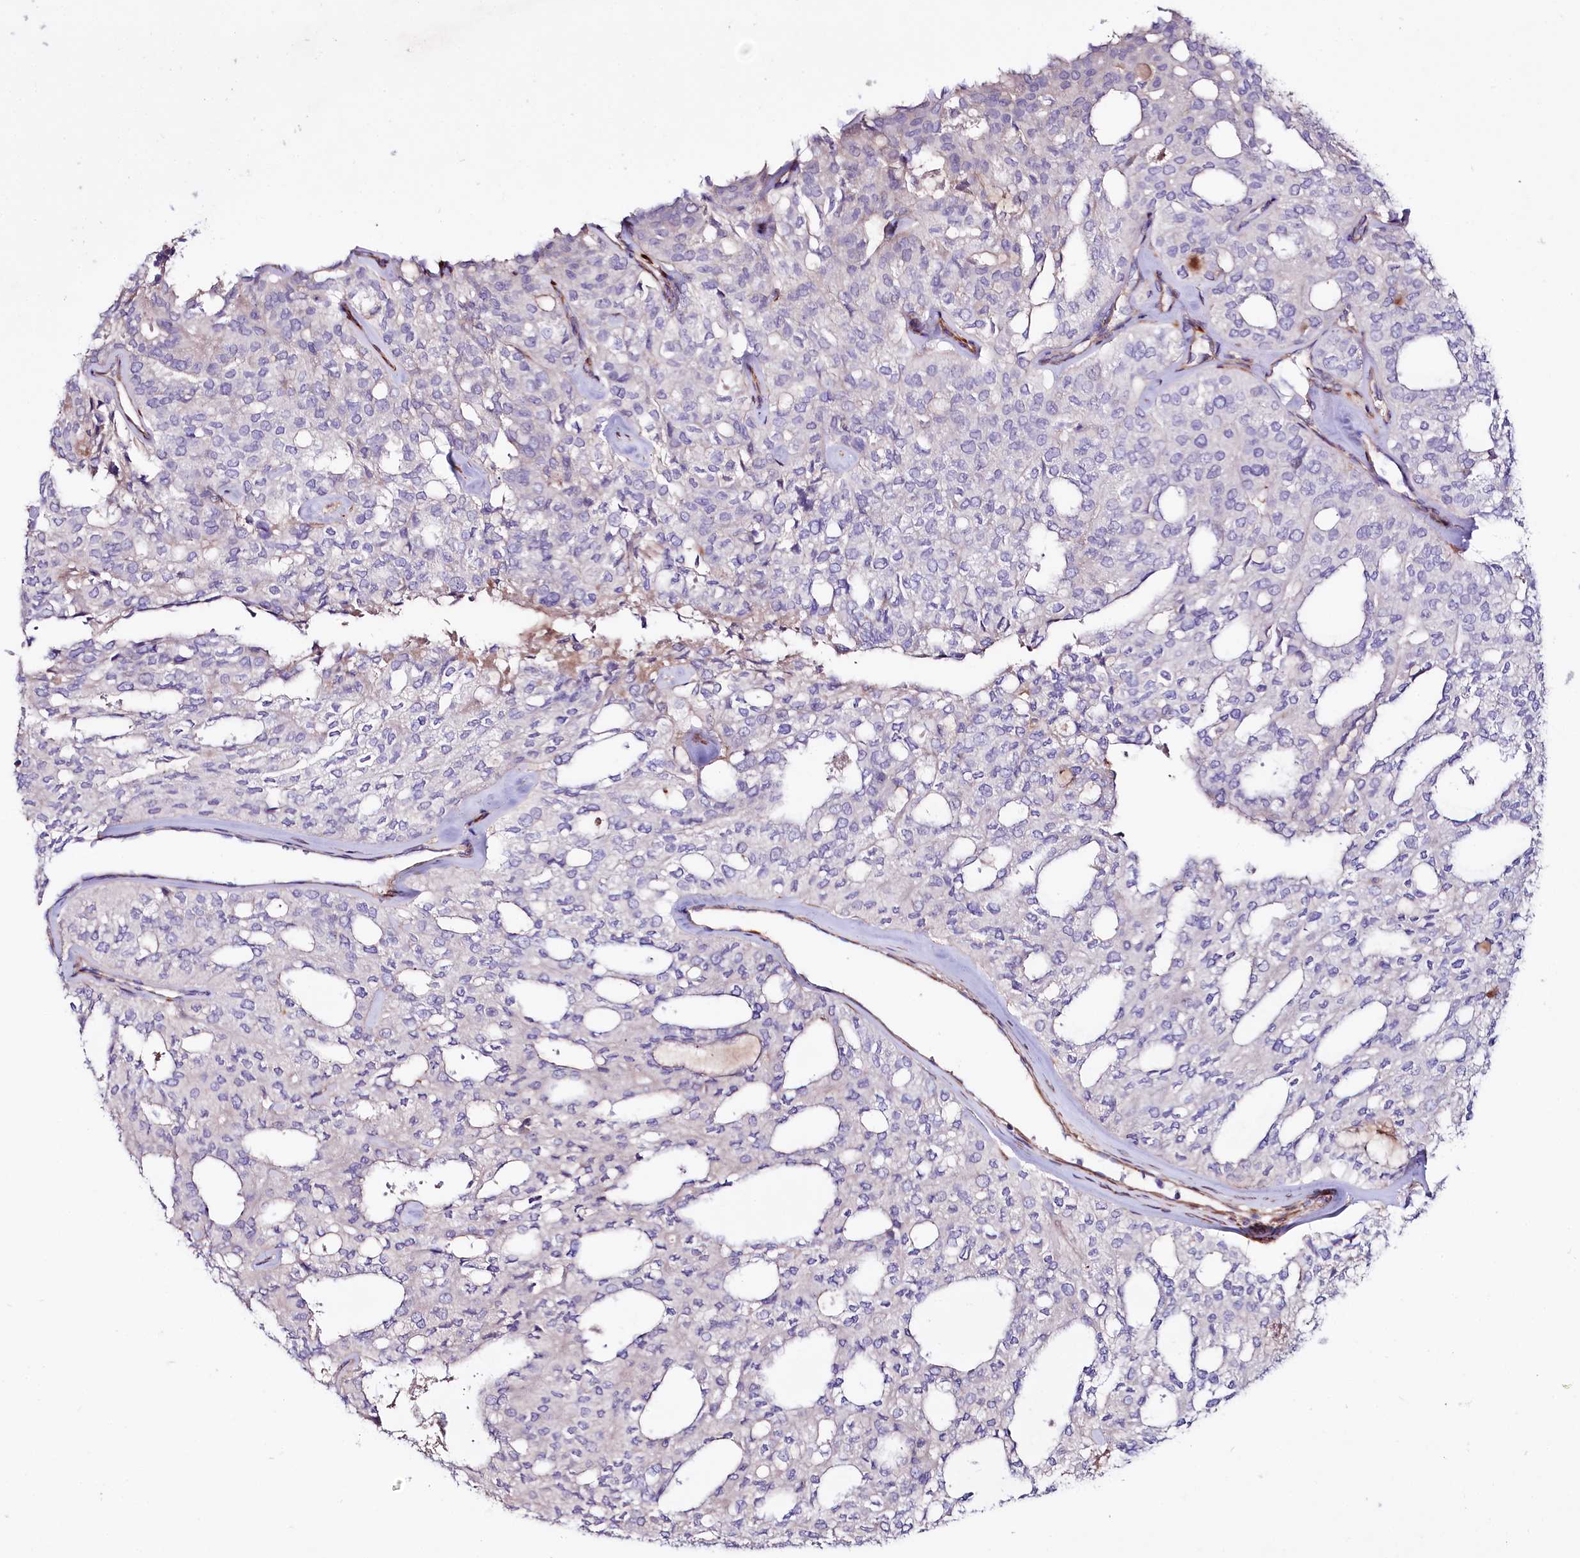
{"staining": {"intensity": "negative", "quantity": "none", "location": "none"}, "tissue": "thyroid cancer", "cell_type": "Tumor cells", "image_type": "cancer", "snomed": [{"axis": "morphology", "description": "Follicular adenoma carcinoma, NOS"}, {"axis": "topography", "description": "Thyroid gland"}], "caption": "Immunohistochemistry micrograph of neoplastic tissue: human thyroid cancer stained with DAB (3,3'-diaminobenzidine) reveals no significant protein positivity in tumor cells.", "gene": "FCHSD2", "patient": {"sex": "male", "age": 75}}